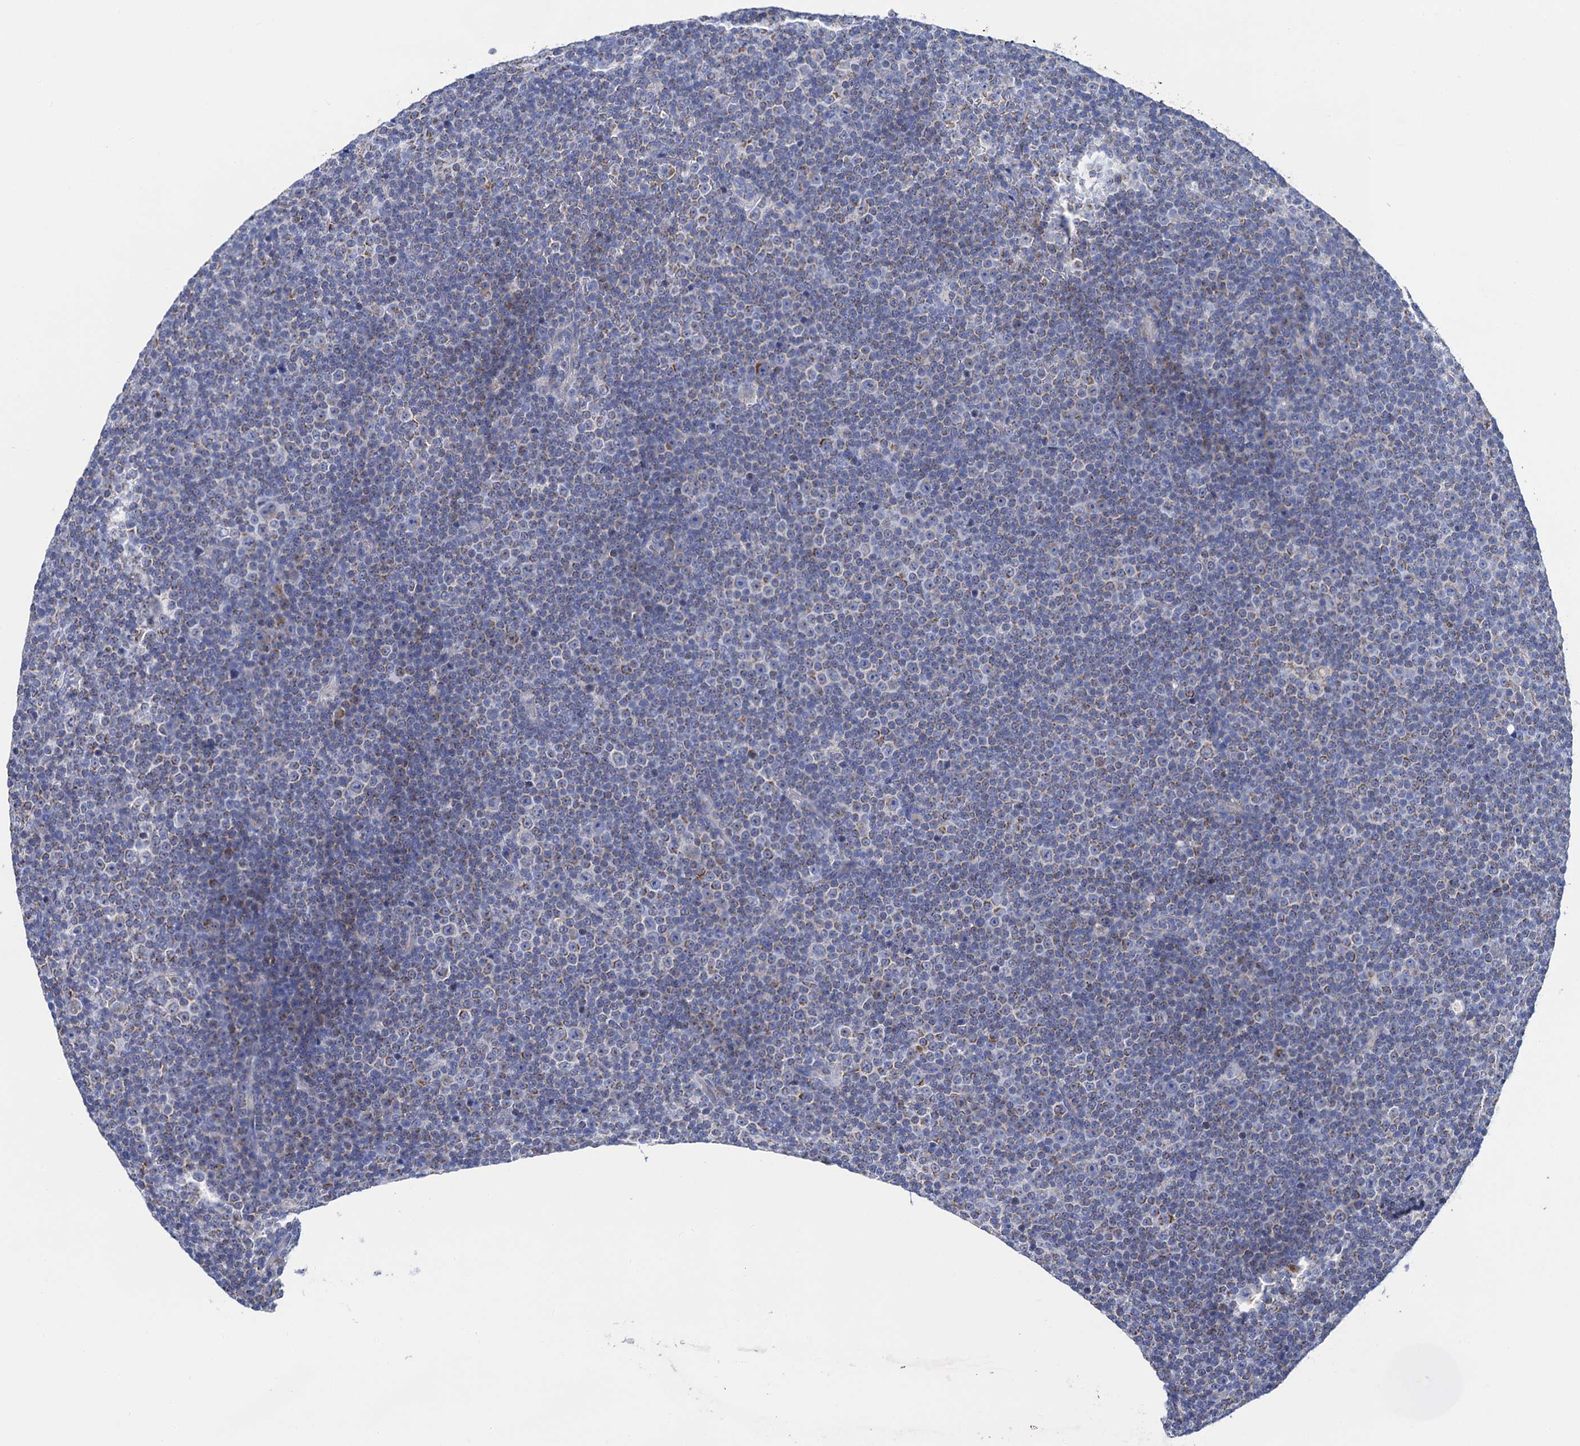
{"staining": {"intensity": "weak", "quantity": "<25%", "location": "cytoplasmic/membranous"}, "tissue": "lymphoma", "cell_type": "Tumor cells", "image_type": "cancer", "snomed": [{"axis": "morphology", "description": "Malignant lymphoma, non-Hodgkin's type, Low grade"}, {"axis": "topography", "description": "Lymph node"}], "caption": "Protein analysis of low-grade malignant lymphoma, non-Hodgkin's type reveals no significant expression in tumor cells.", "gene": "ACADSB", "patient": {"sex": "female", "age": 67}}